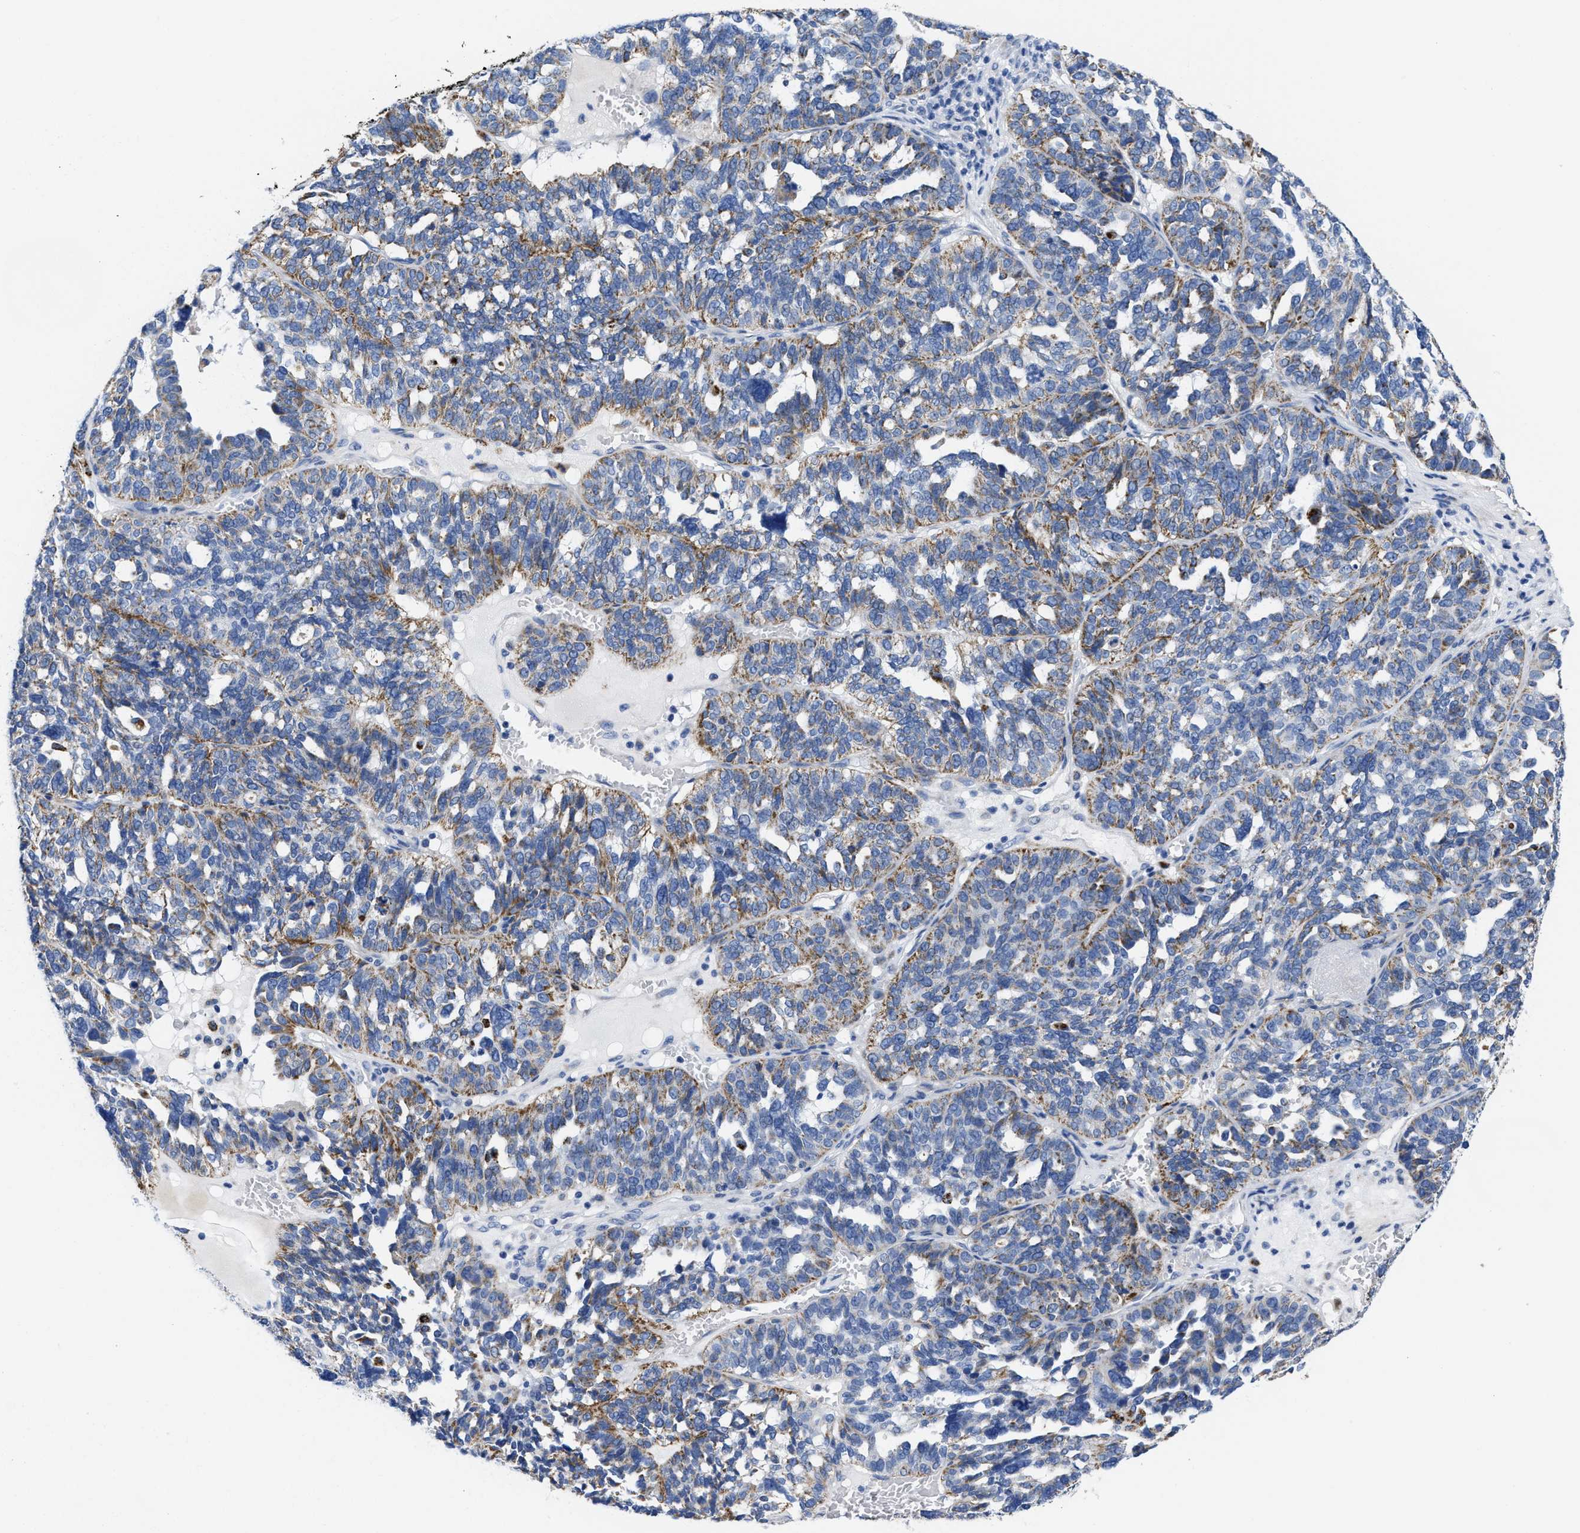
{"staining": {"intensity": "weak", "quantity": ">75%", "location": "cytoplasmic/membranous"}, "tissue": "ovarian cancer", "cell_type": "Tumor cells", "image_type": "cancer", "snomed": [{"axis": "morphology", "description": "Cystadenocarcinoma, serous, NOS"}, {"axis": "topography", "description": "Ovary"}], "caption": "IHC image of neoplastic tissue: ovarian serous cystadenocarcinoma stained using immunohistochemistry exhibits low levels of weak protein expression localized specifically in the cytoplasmic/membranous of tumor cells, appearing as a cytoplasmic/membranous brown color.", "gene": "TBRG4", "patient": {"sex": "female", "age": 59}}